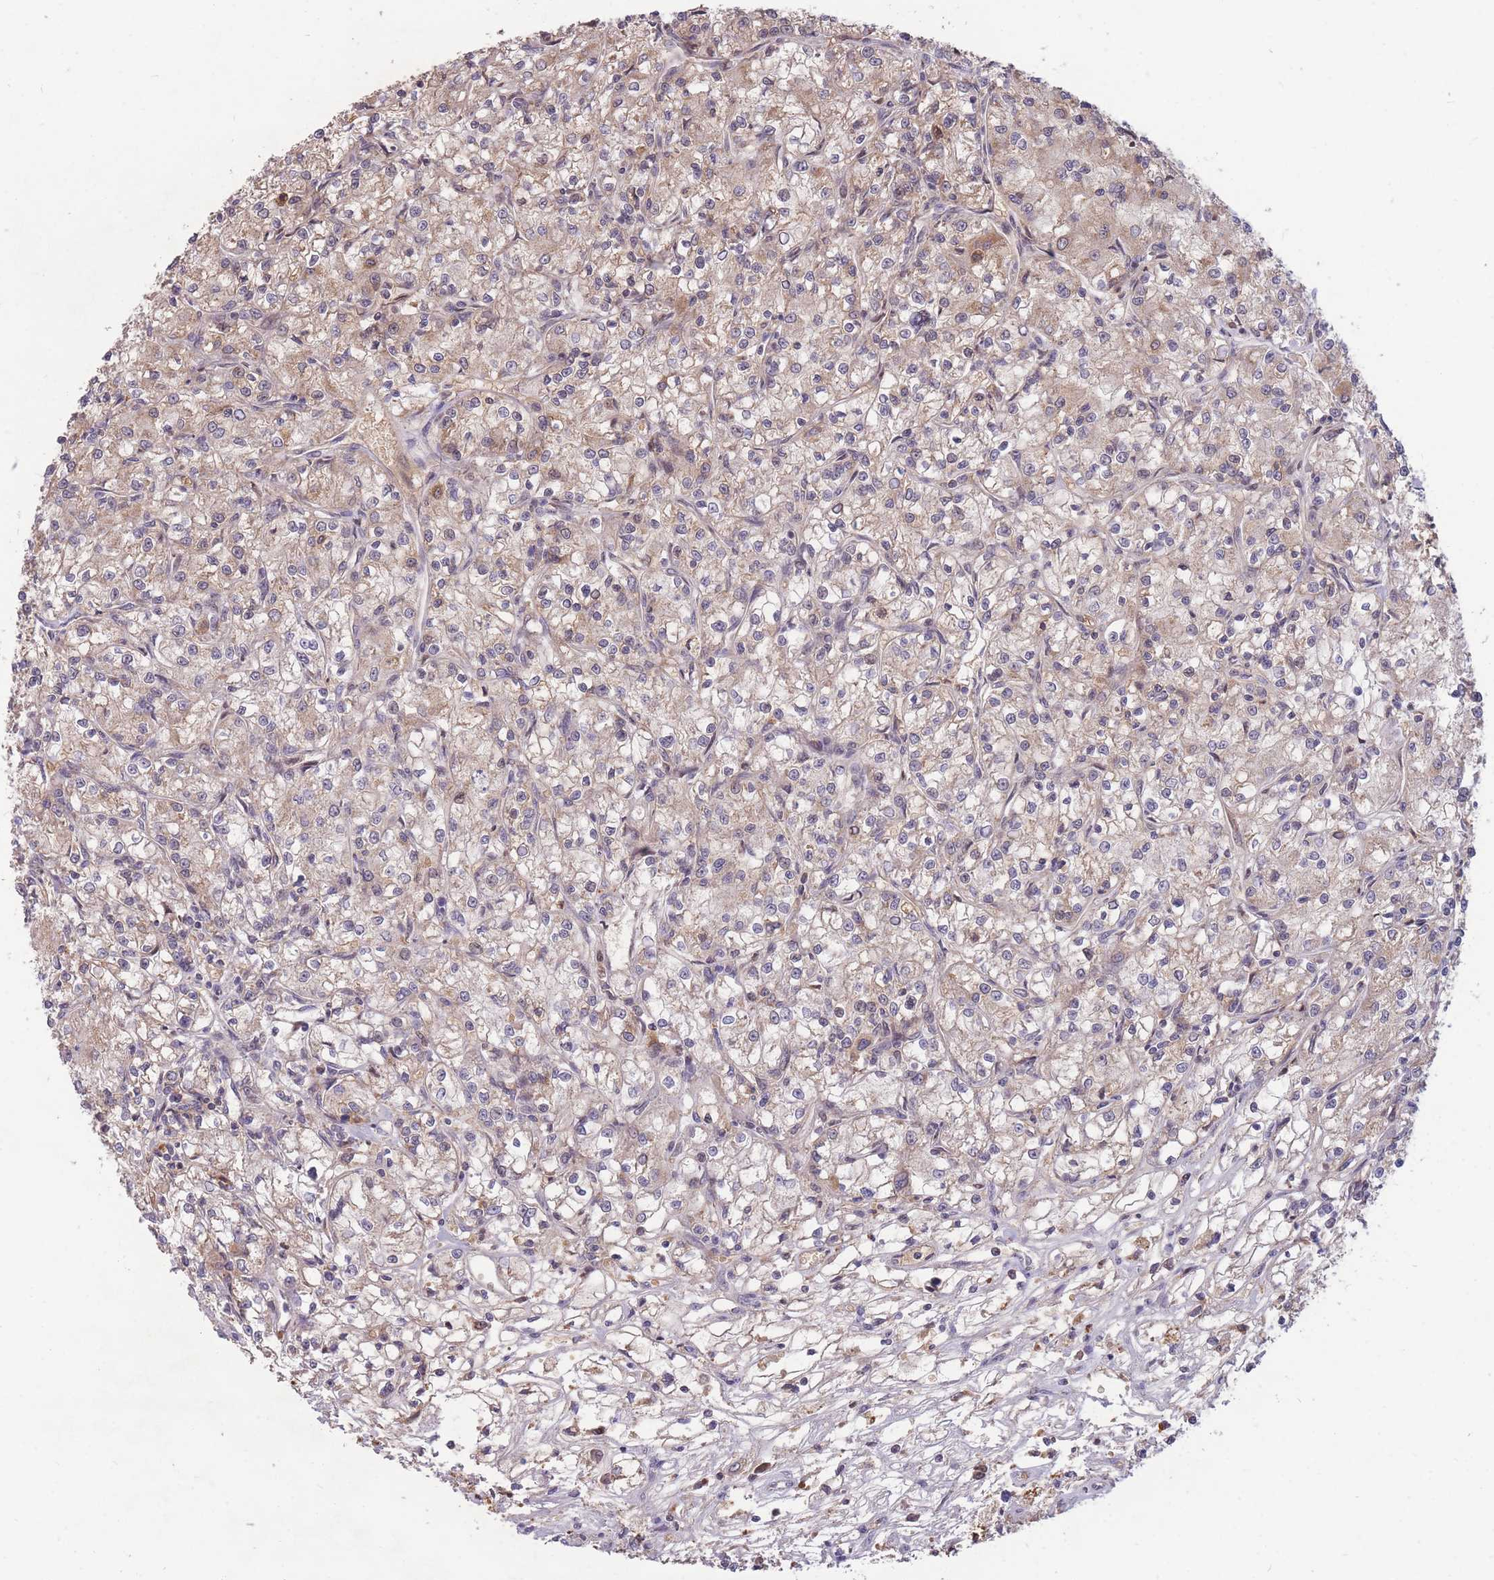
{"staining": {"intensity": "weak", "quantity": "25%-75%", "location": "cytoplasmic/membranous"}, "tissue": "renal cancer", "cell_type": "Tumor cells", "image_type": "cancer", "snomed": [{"axis": "morphology", "description": "Adenocarcinoma, NOS"}, {"axis": "topography", "description": "Kidney"}], "caption": "A high-resolution histopathology image shows immunohistochemistry staining of renal cancer (adenocarcinoma), which displays weak cytoplasmic/membranous staining in about 25%-75% of tumor cells. (DAB IHC with brightfield microscopy, high magnification).", "gene": "PTPMT1", "patient": {"sex": "female", "age": 59}}